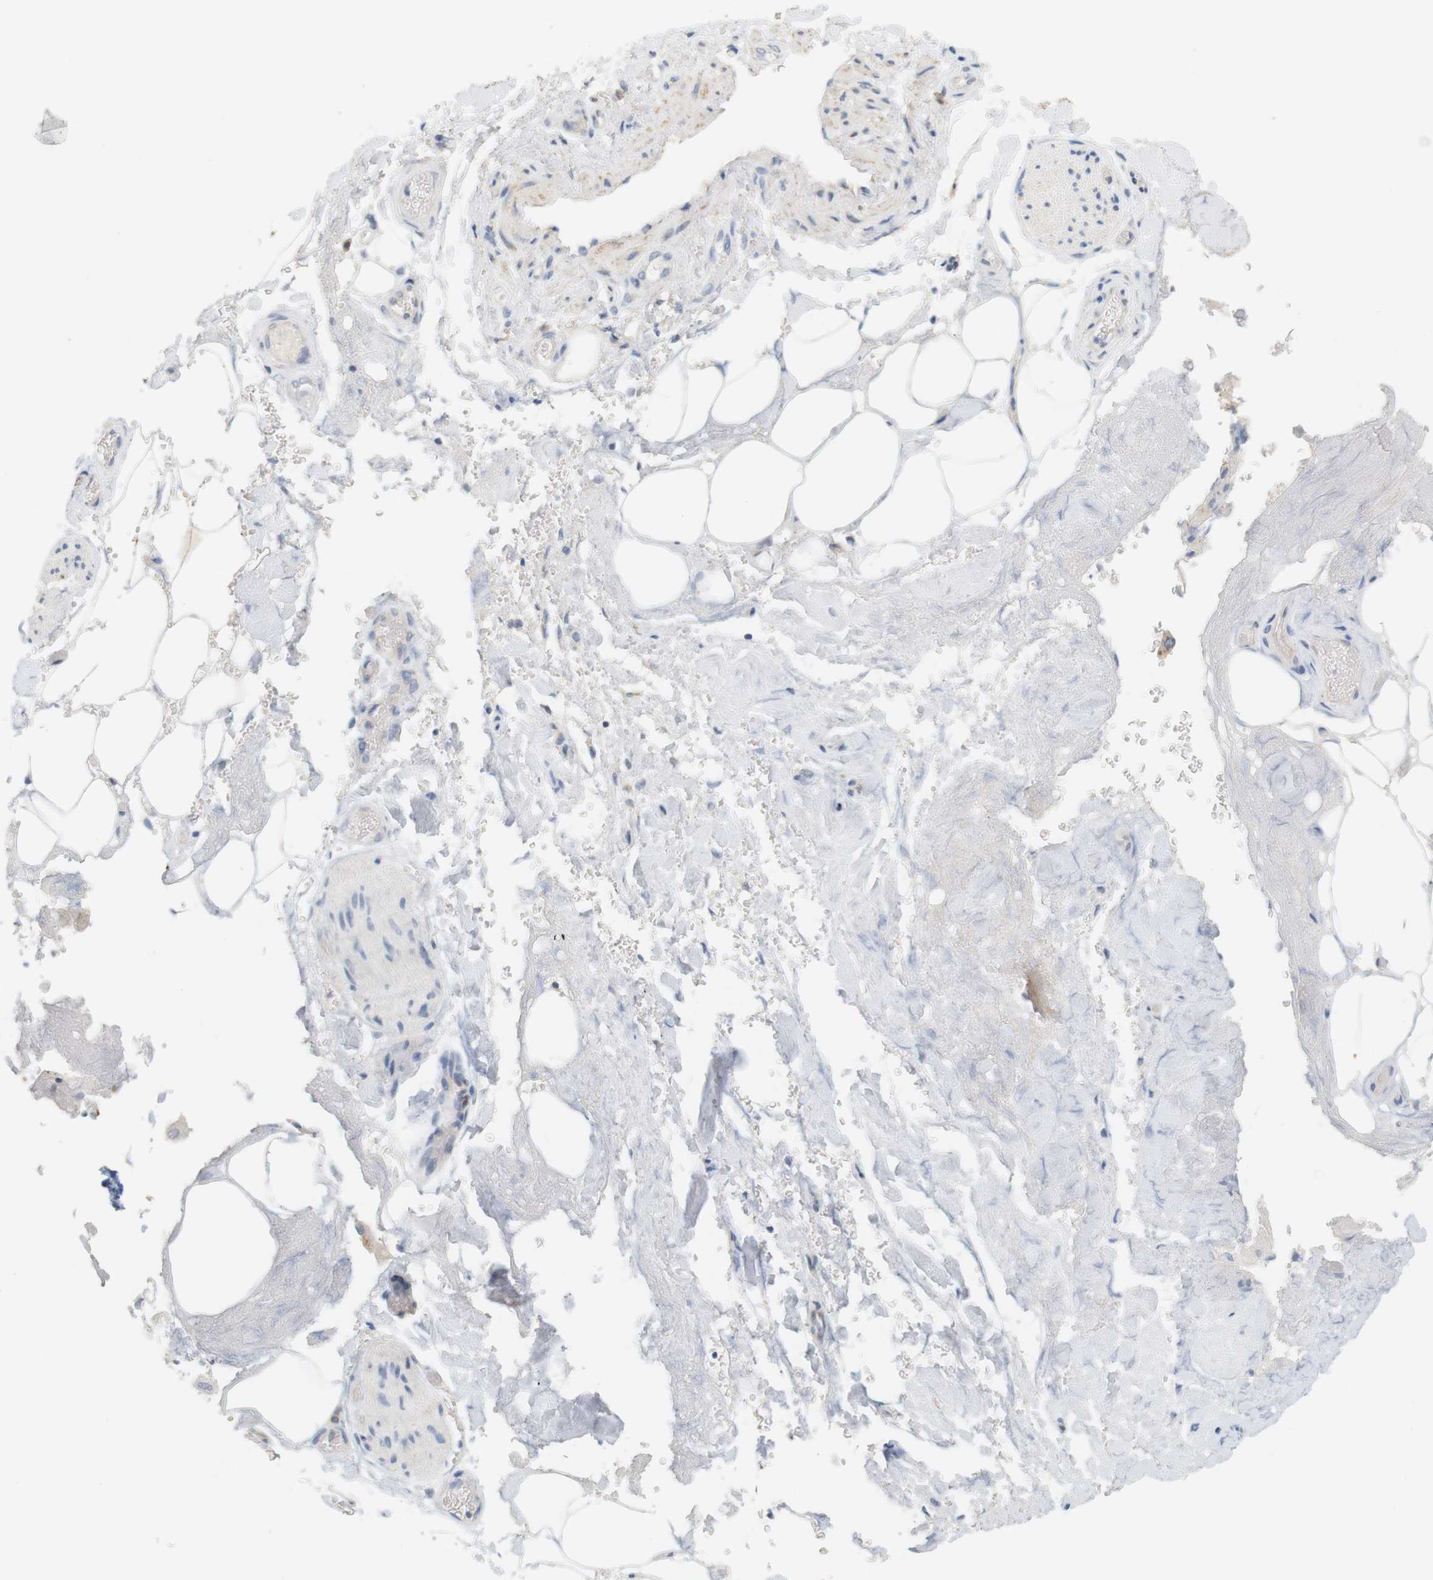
{"staining": {"intensity": "negative", "quantity": "none", "location": "none"}, "tissue": "adipose tissue", "cell_type": "Adipocytes", "image_type": "normal", "snomed": [{"axis": "morphology", "description": "Normal tissue, NOS"}, {"axis": "morphology", "description": "Cholangiocarcinoma"}, {"axis": "topography", "description": "Liver"}, {"axis": "topography", "description": "Peripheral nerve tissue"}], "caption": "High magnification brightfield microscopy of benign adipose tissue stained with DAB (3,3'-diaminobenzidine) (brown) and counterstained with hematoxylin (blue): adipocytes show no significant staining. Brightfield microscopy of immunohistochemistry stained with DAB (3,3'-diaminobenzidine) (brown) and hematoxylin (blue), captured at high magnification.", "gene": "OSR1", "patient": {"sex": "male", "age": 50}}